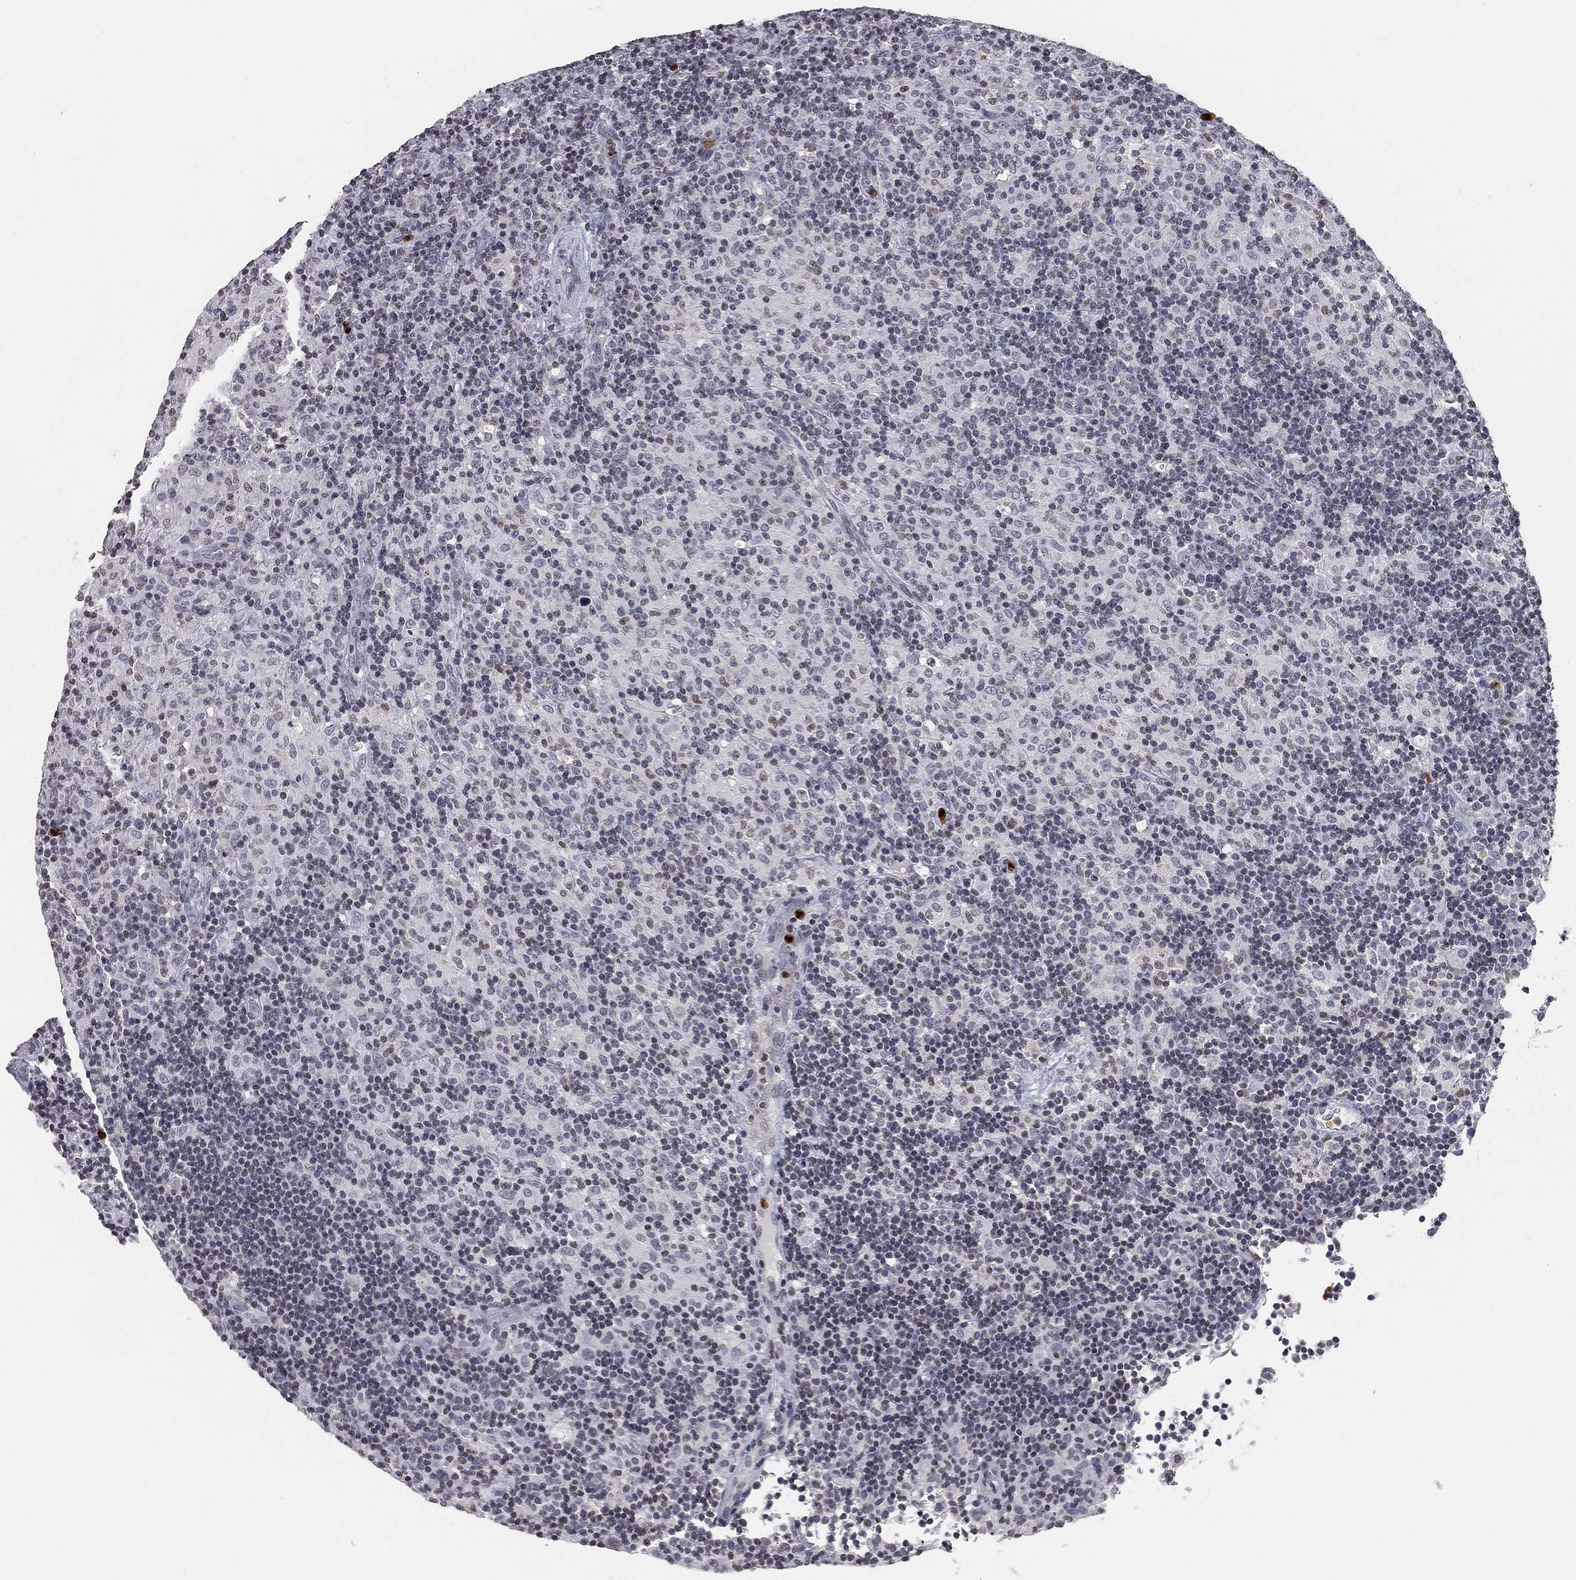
{"staining": {"intensity": "negative", "quantity": "none", "location": "none"}, "tissue": "lymphoma", "cell_type": "Tumor cells", "image_type": "cancer", "snomed": [{"axis": "morphology", "description": "Hodgkin's disease, NOS"}, {"axis": "topography", "description": "Lymph node"}], "caption": "An image of lymphoma stained for a protein reveals no brown staining in tumor cells.", "gene": "ARG1", "patient": {"sex": "male", "age": 70}}